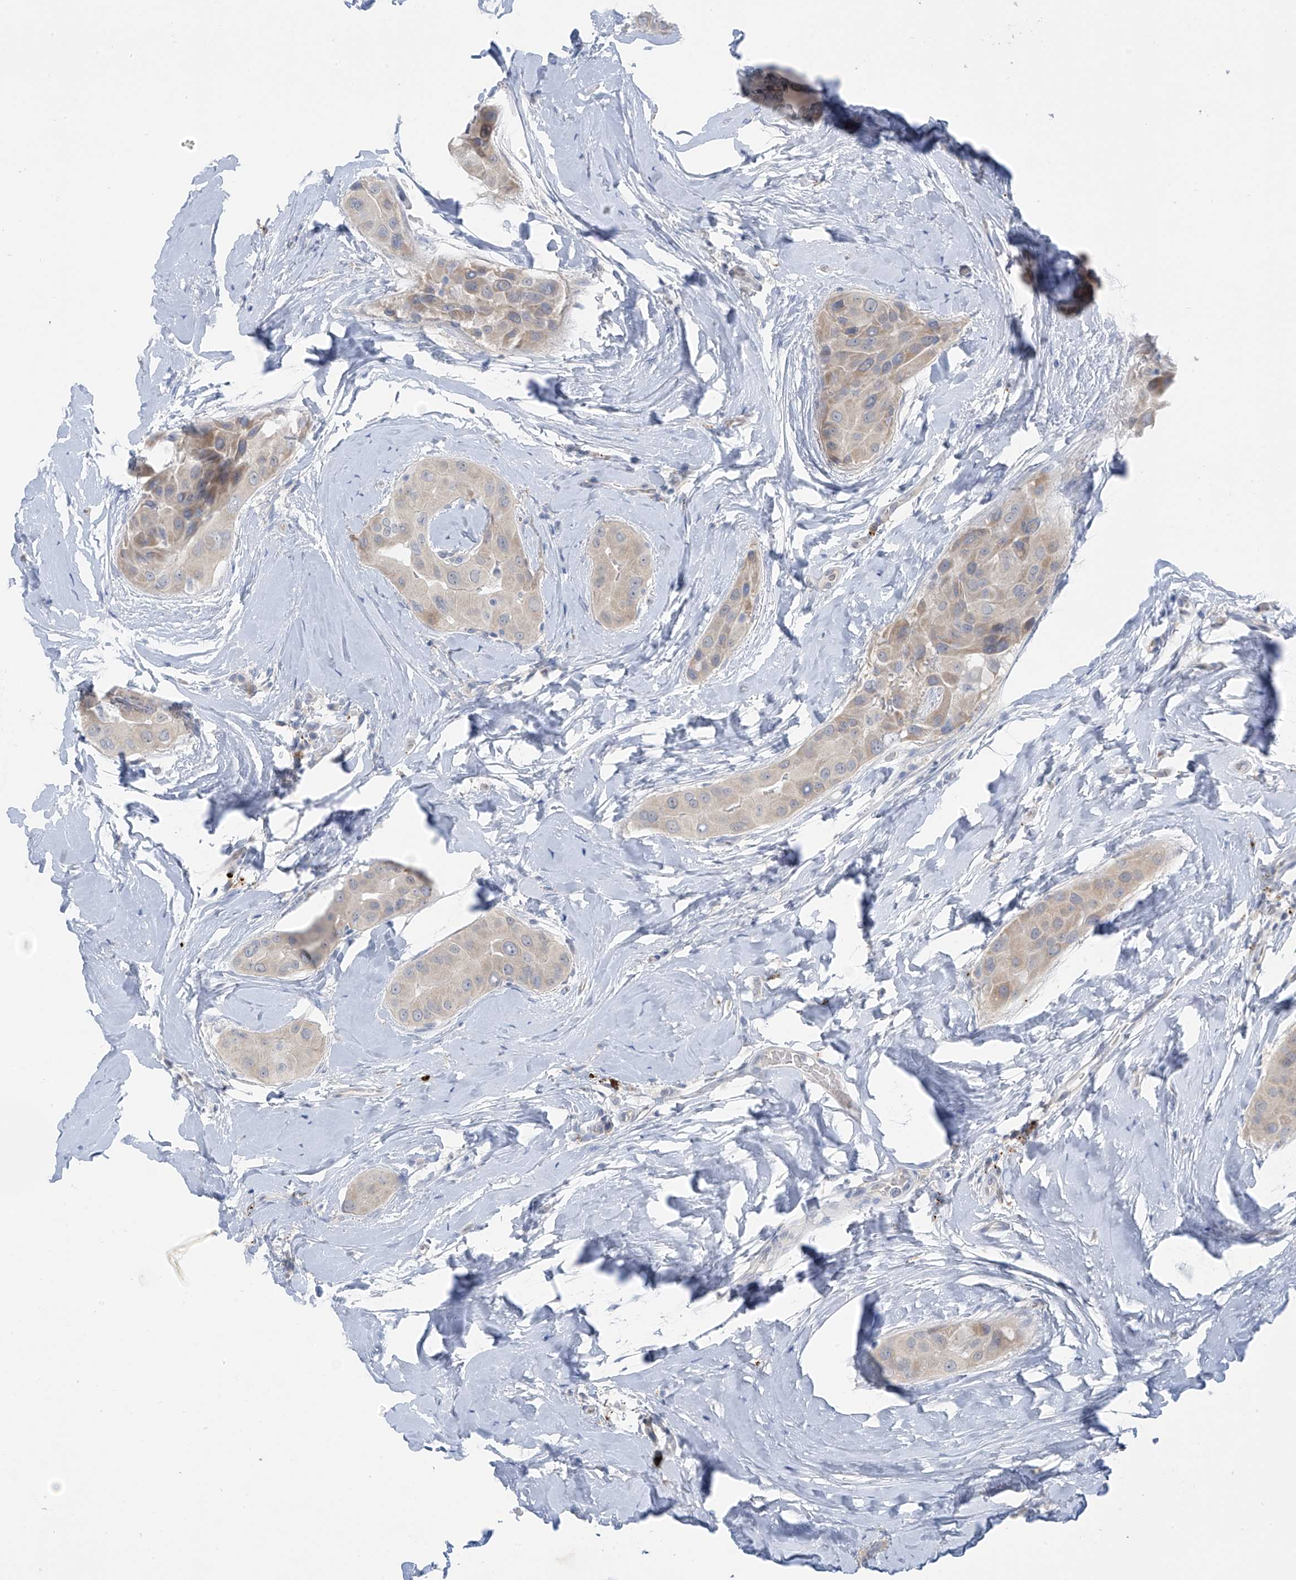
{"staining": {"intensity": "weak", "quantity": "<25%", "location": "cytoplasmic/membranous"}, "tissue": "thyroid cancer", "cell_type": "Tumor cells", "image_type": "cancer", "snomed": [{"axis": "morphology", "description": "Papillary adenocarcinoma, NOS"}, {"axis": "topography", "description": "Thyroid gland"}], "caption": "High power microscopy histopathology image of an immunohistochemistry (IHC) micrograph of papillary adenocarcinoma (thyroid), revealing no significant expression in tumor cells.", "gene": "ZNF793", "patient": {"sex": "male", "age": 33}}